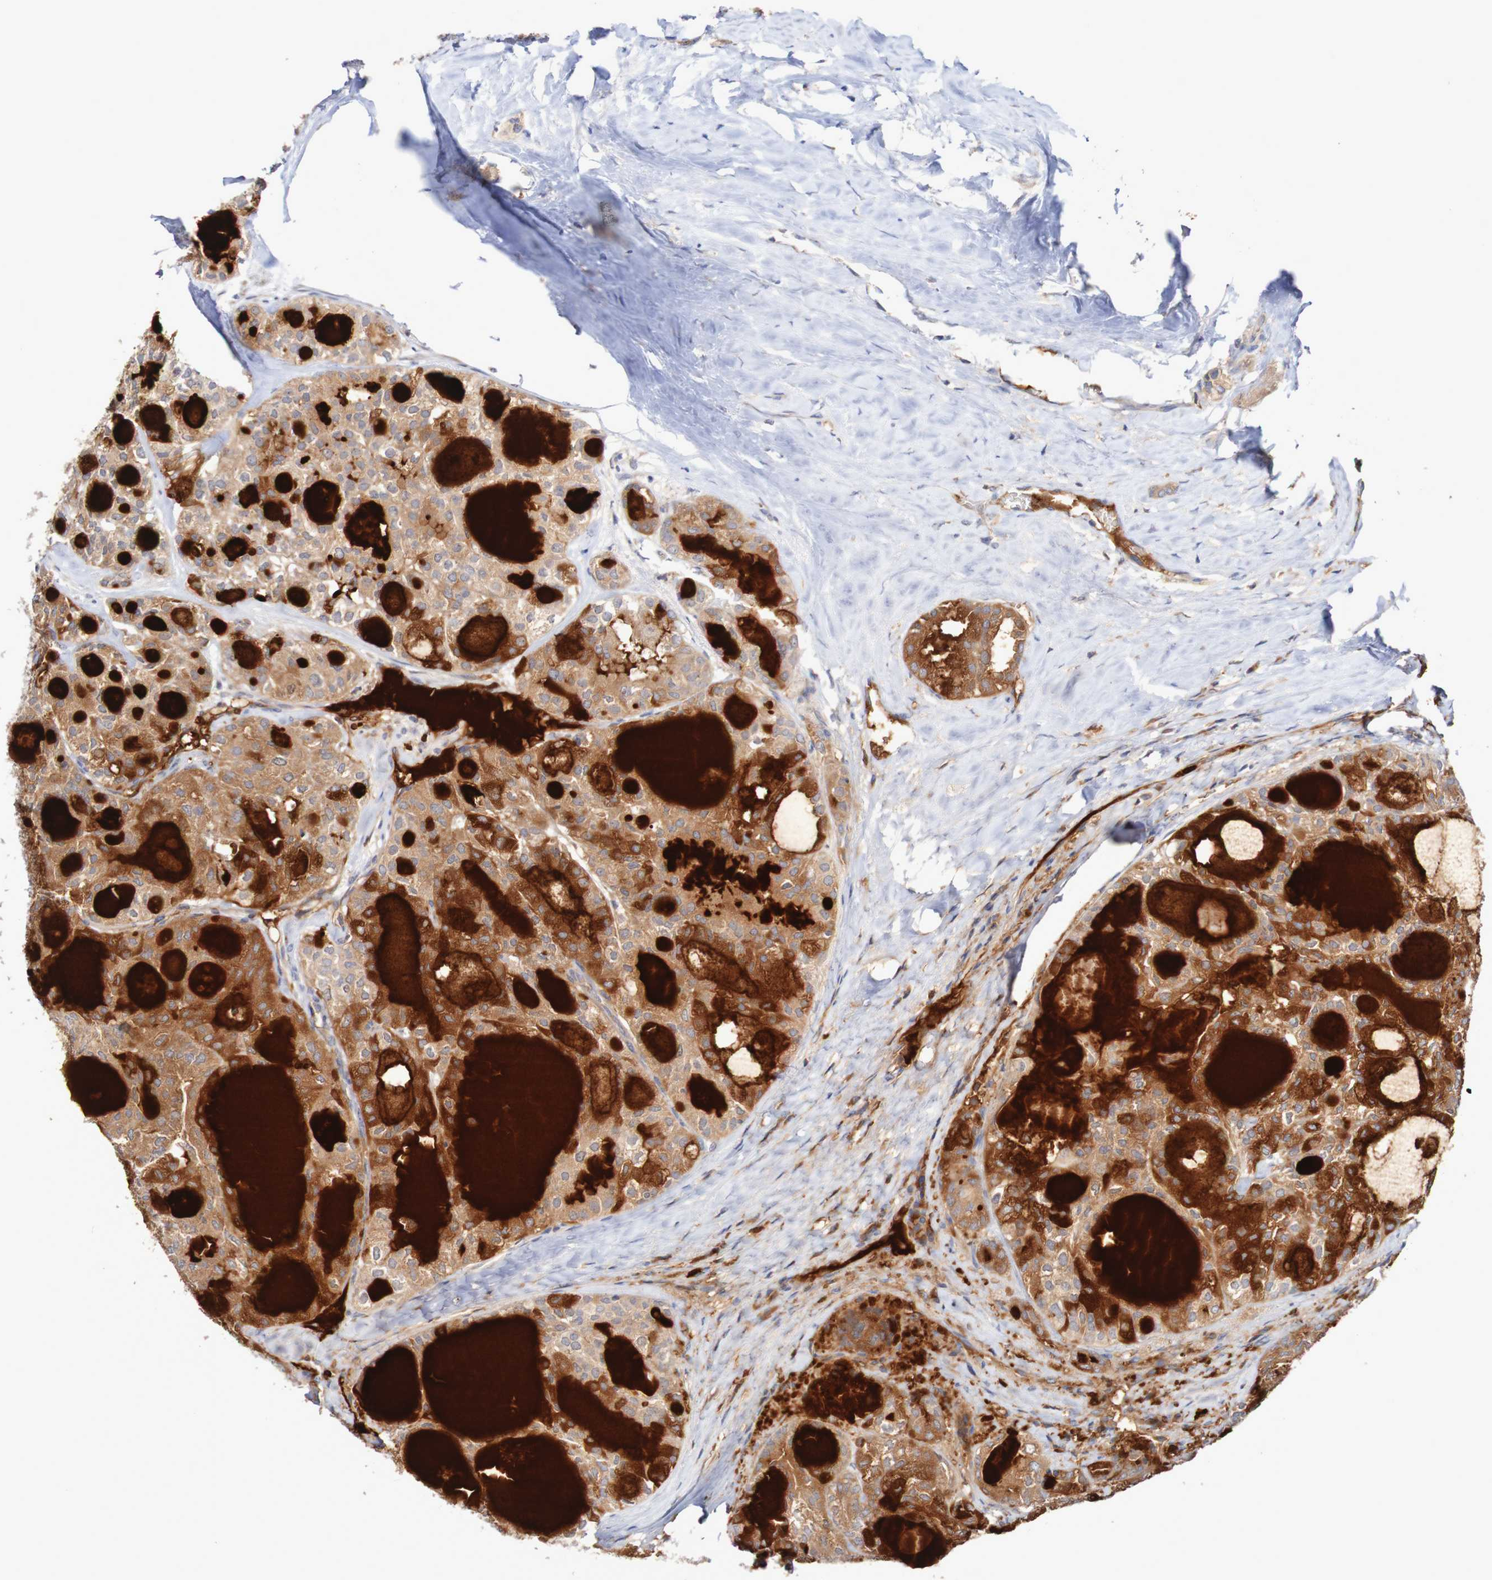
{"staining": {"intensity": "weak", "quantity": ">75%", "location": "cytoplasmic/membranous"}, "tissue": "thyroid cancer", "cell_type": "Tumor cells", "image_type": "cancer", "snomed": [{"axis": "morphology", "description": "Follicular adenoma carcinoma, NOS"}, {"axis": "topography", "description": "Thyroid gland"}], "caption": "DAB (3,3'-diaminobenzidine) immunohistochemical staining of human thyroid cancer displays weak cytoplasmic/membranous protein staining in approximately >75% of tumor cells.", "gene": "PARP4", "patient": {"sex": "male", "age": 75}}